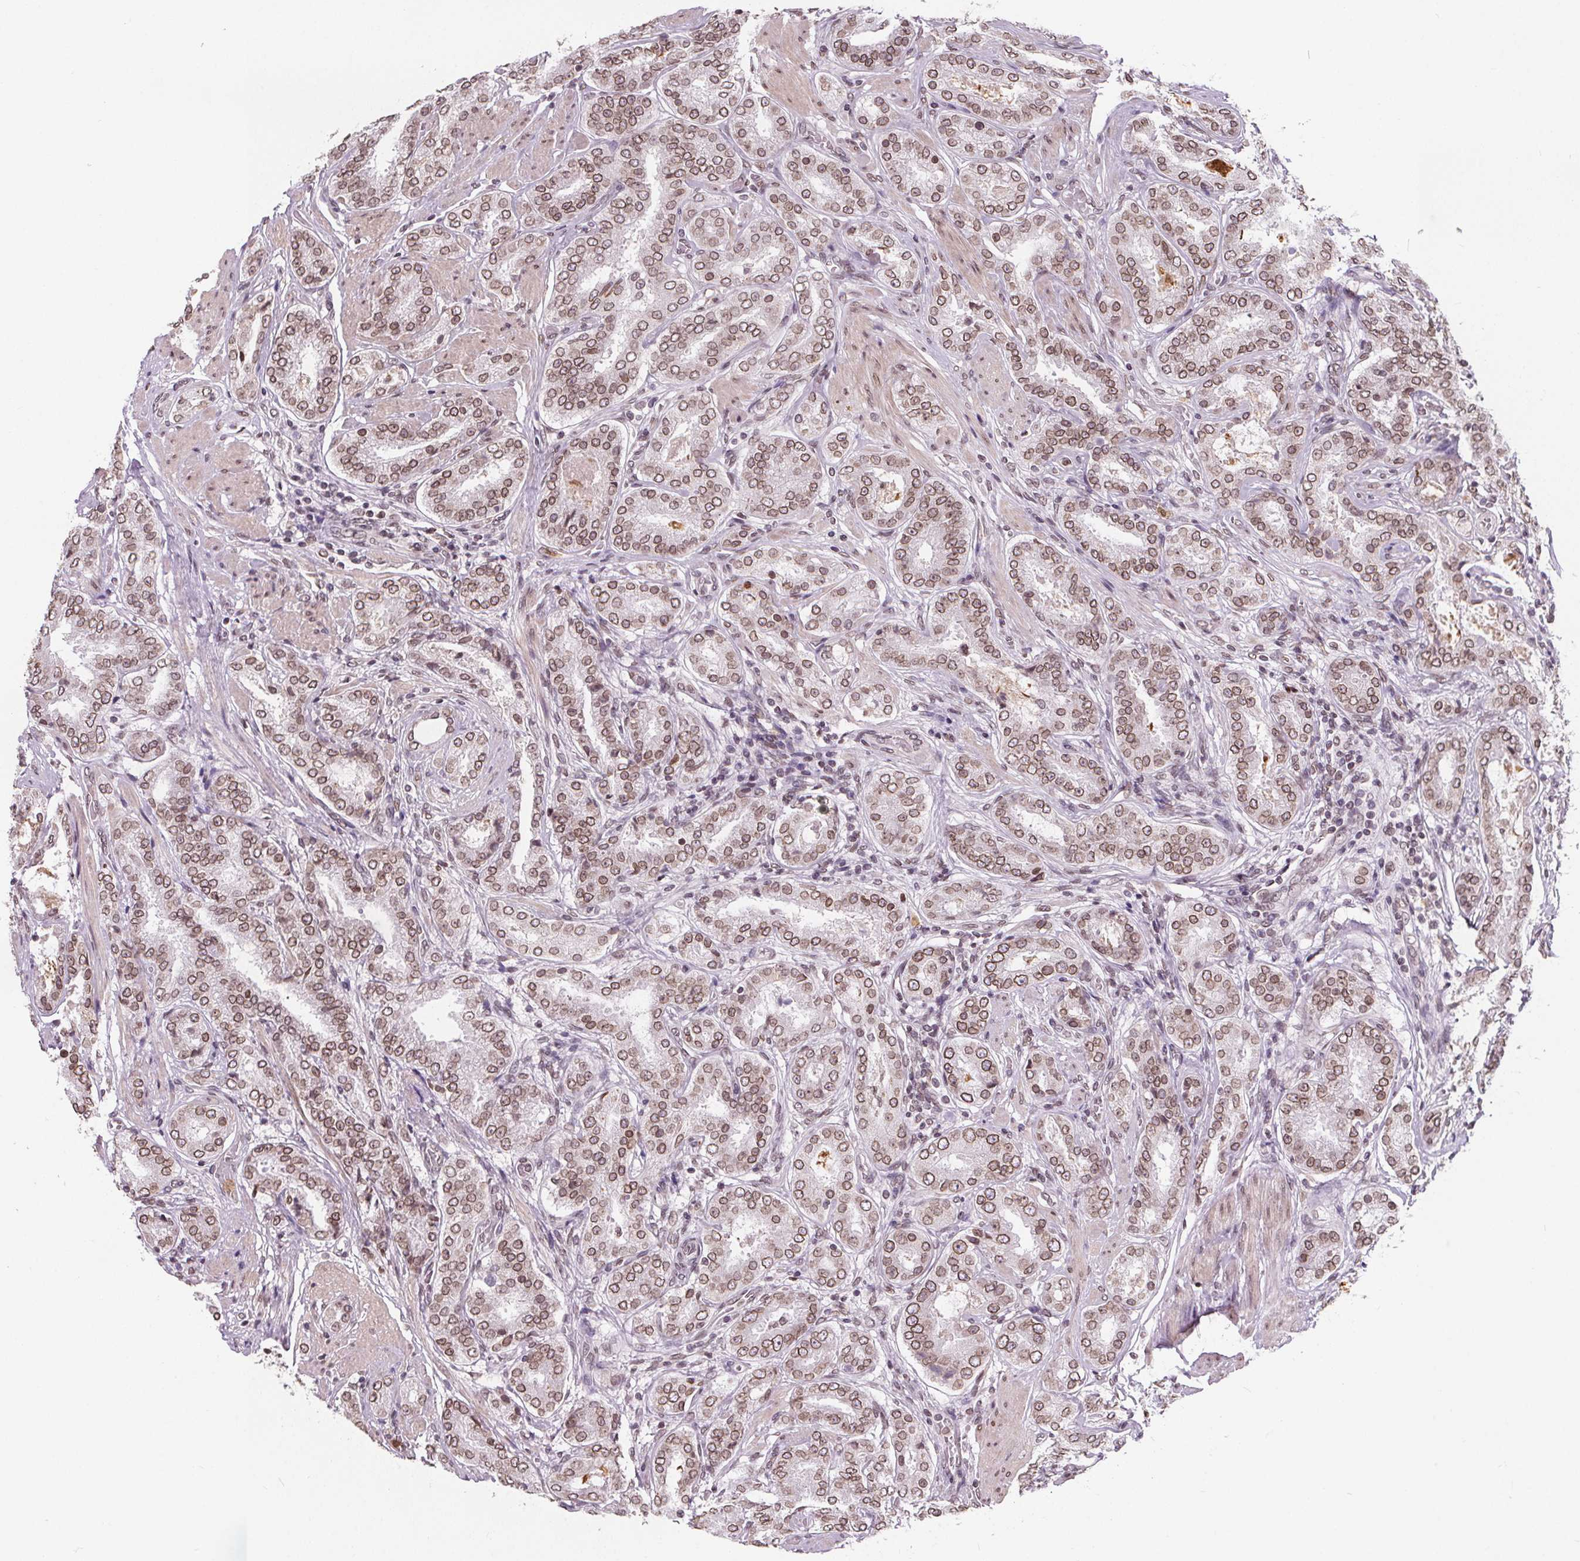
{"staining": {"intensity": "moderate", "quantity": ">75%", "location": "cytoplasmic/membranous,nuclear"}, "tissue": "prostate cancer", "cell_type": "Tumor cells", "image_type": "cancer", "snomed": [{"axis": "morphology", "description": "Adenocarcinoma, High grade"}, {"axis": "topography", "description": "Prostate"}], "caption": "A brown stain shows moderate cytoplasmic/membranous and nuclear staining of a protein in human prostate cancer tumor cells. Nuclei are stained in blue.", "gene": "TTC39C", "patient": {"sex": "male", "age": 63}}